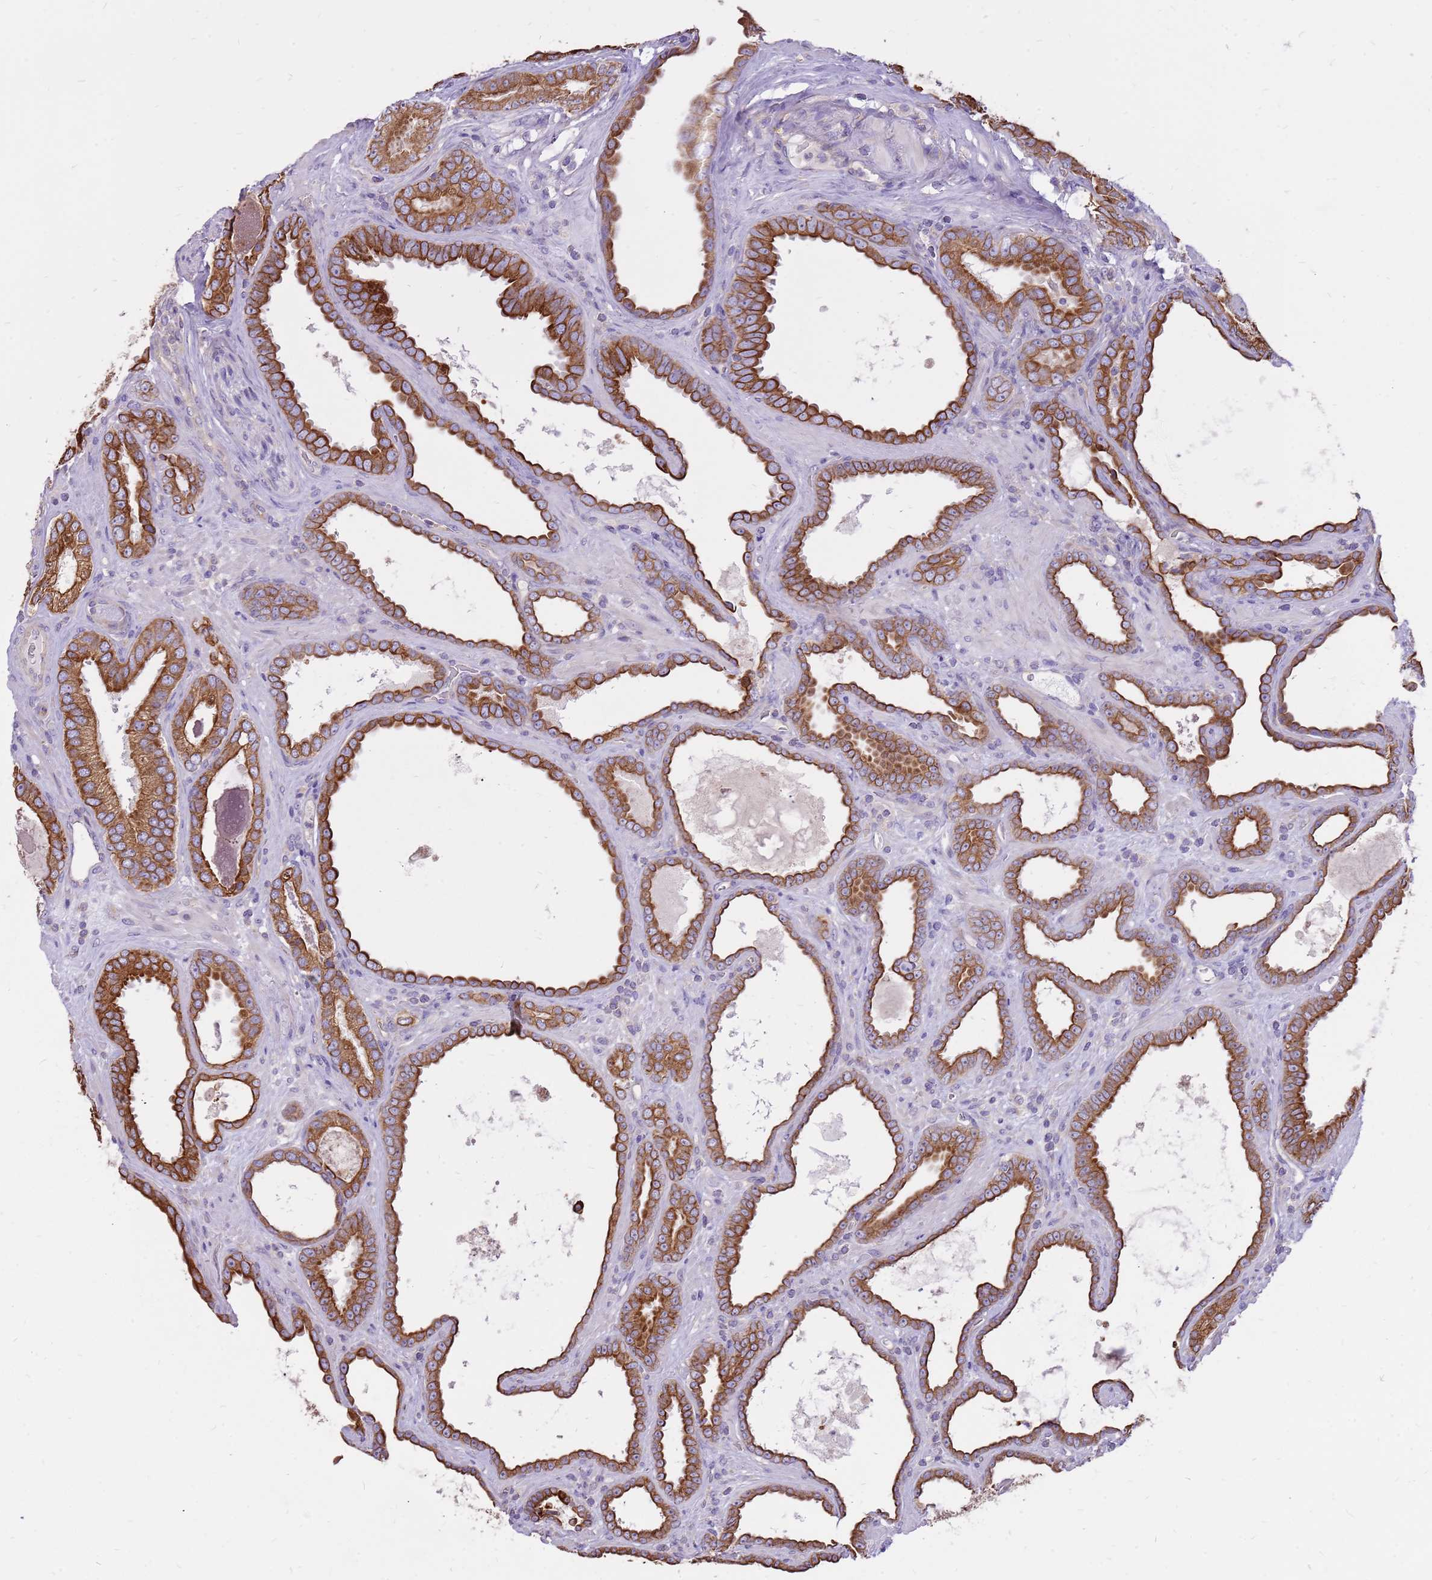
{"staining": {"intensity": "moderate", "quantity": ">75%", "location": "cytoplasmic/membranous"}, "tissue": "prostate cancer", "cell_type": "Tumor cells", "image_type": "cancer", "snomed": [{"axis": "morphology", "description": "Adenocarcinoma, High grade"}, {"axis": "topography", "description": "Prostate"}], "caption": "Immunohistochemical staining of prostate cancer demonstrates medium levels of moderate cytoplasmic/membranous protein staining in approximately >75% of tumor cells. Immunohistochemistry stains the protein of interest in brown and the nuclei are stained blue.", "gene": "WASHC4", "patient": {"sex": "male", "age": 72}}